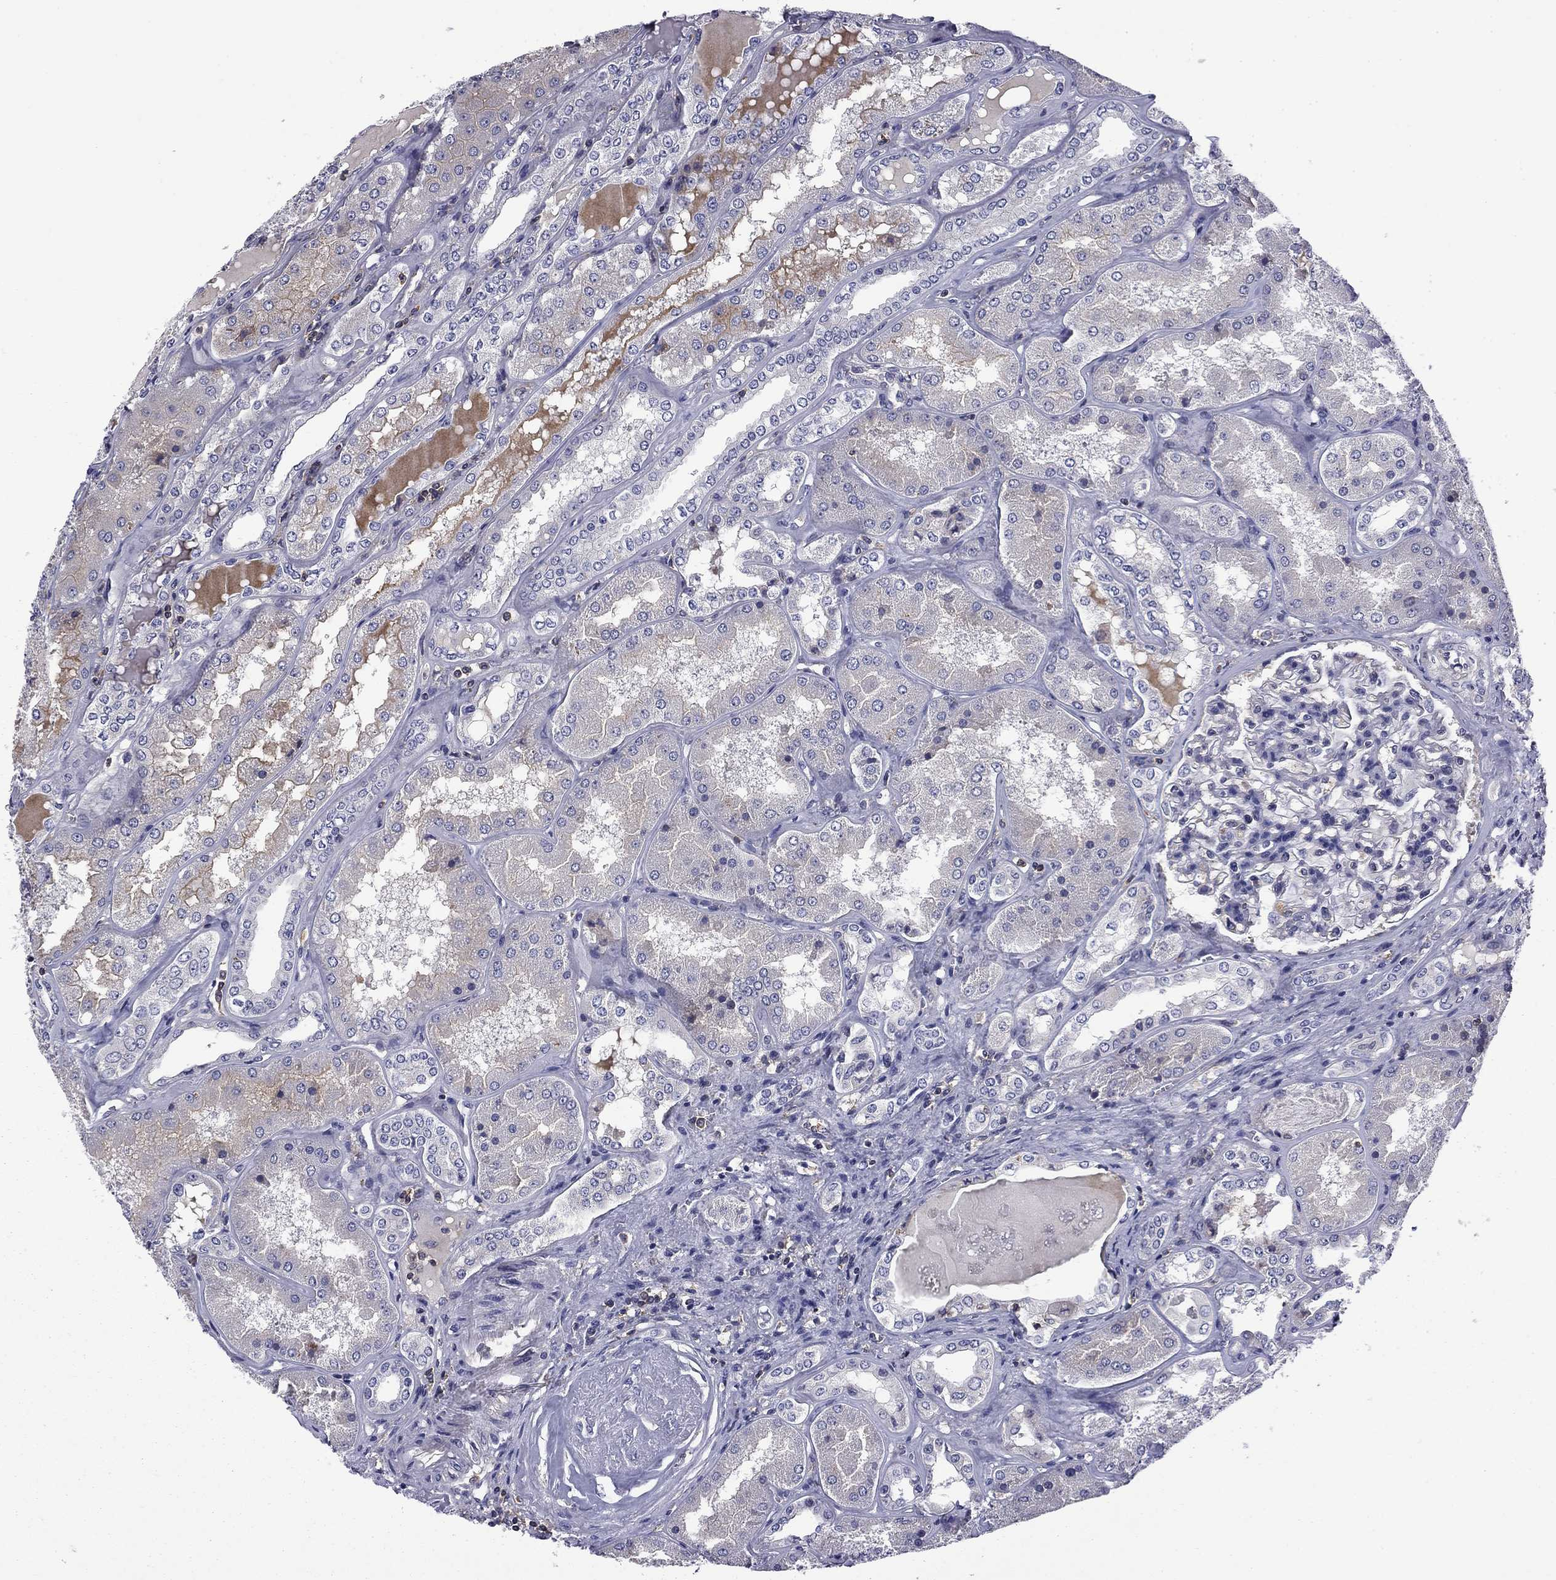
{"staining": {"intensity": "negative", "quantity": "none", "location": "none"}, "tissue": "kidney", "cell_type": "Cells in glomeruli", "image_type": "normal", "snomed": [{"axis": "morphology", "description": "Normal tissue, NOS"}, {"axis": "topography", "description": "Kidney"}], "caption": "IHC photomicrograph of unremarkable kidney: human kidney stained with DAB (3,3'-diaminobenzidine) exhibits no significant protein expression in cells in glomeruli.", "gene": "ARHGAP45", "patient": {"sex": "female", "age": 56}}